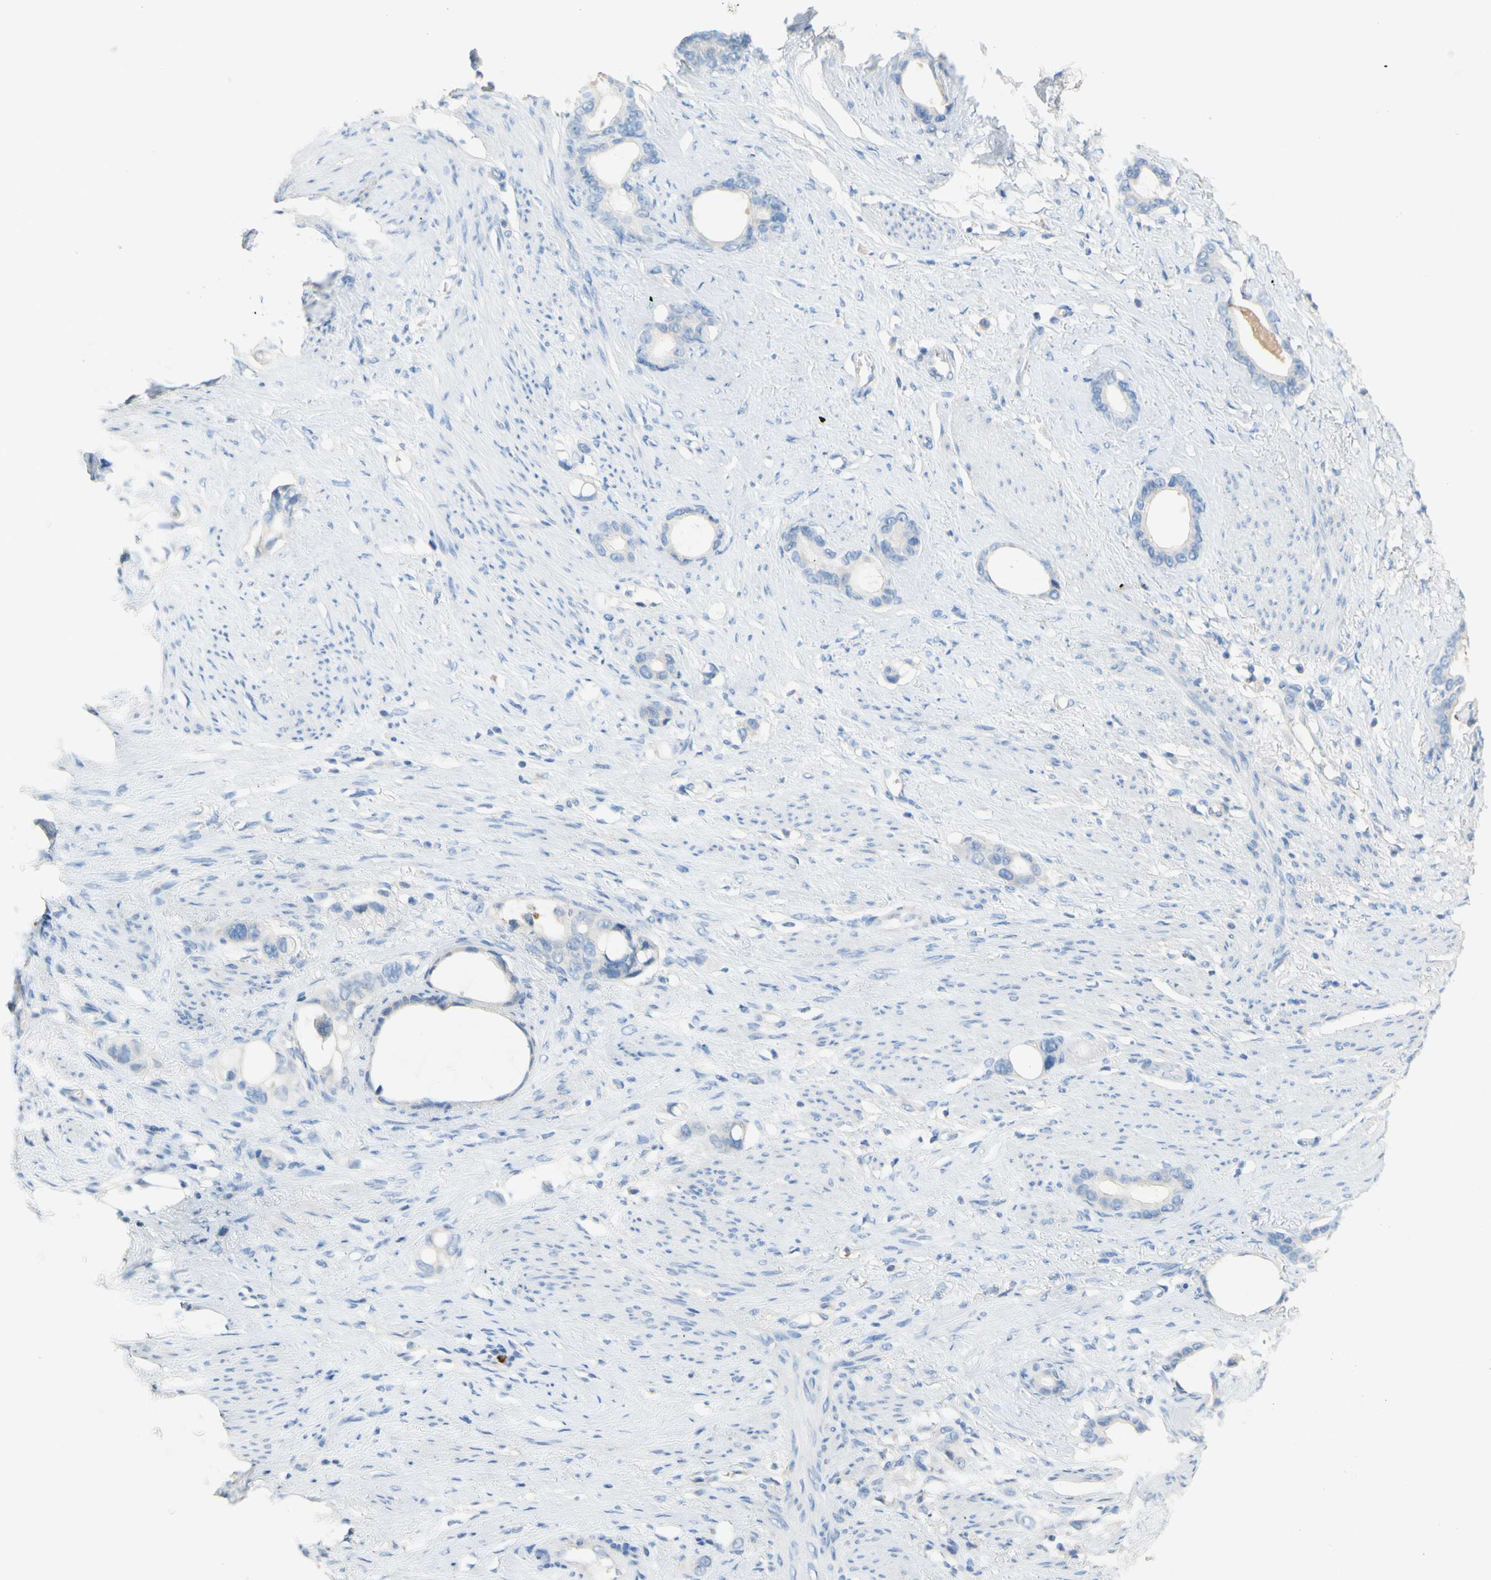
{"staining": {"intensity": "negative", "quantity": "none", "location": "none"}, "tissue": "stomach cancer", "cell_type": "Tumor cells", "image_type": "cancer", "snomed": [{"axis": "morphology", "description": "Adenocarcinoma, NOS"}, {"axis": "topography", "description": "Stomach"}], "caption": "DAB (3,3'-diaminobenzidine) immunohistochemical staining of human adenocarcinoma (stomach) shows no significant expression in tumor cells.", "gene": "PACSIN1", "patient": {"sex": "female", "age": 75}}